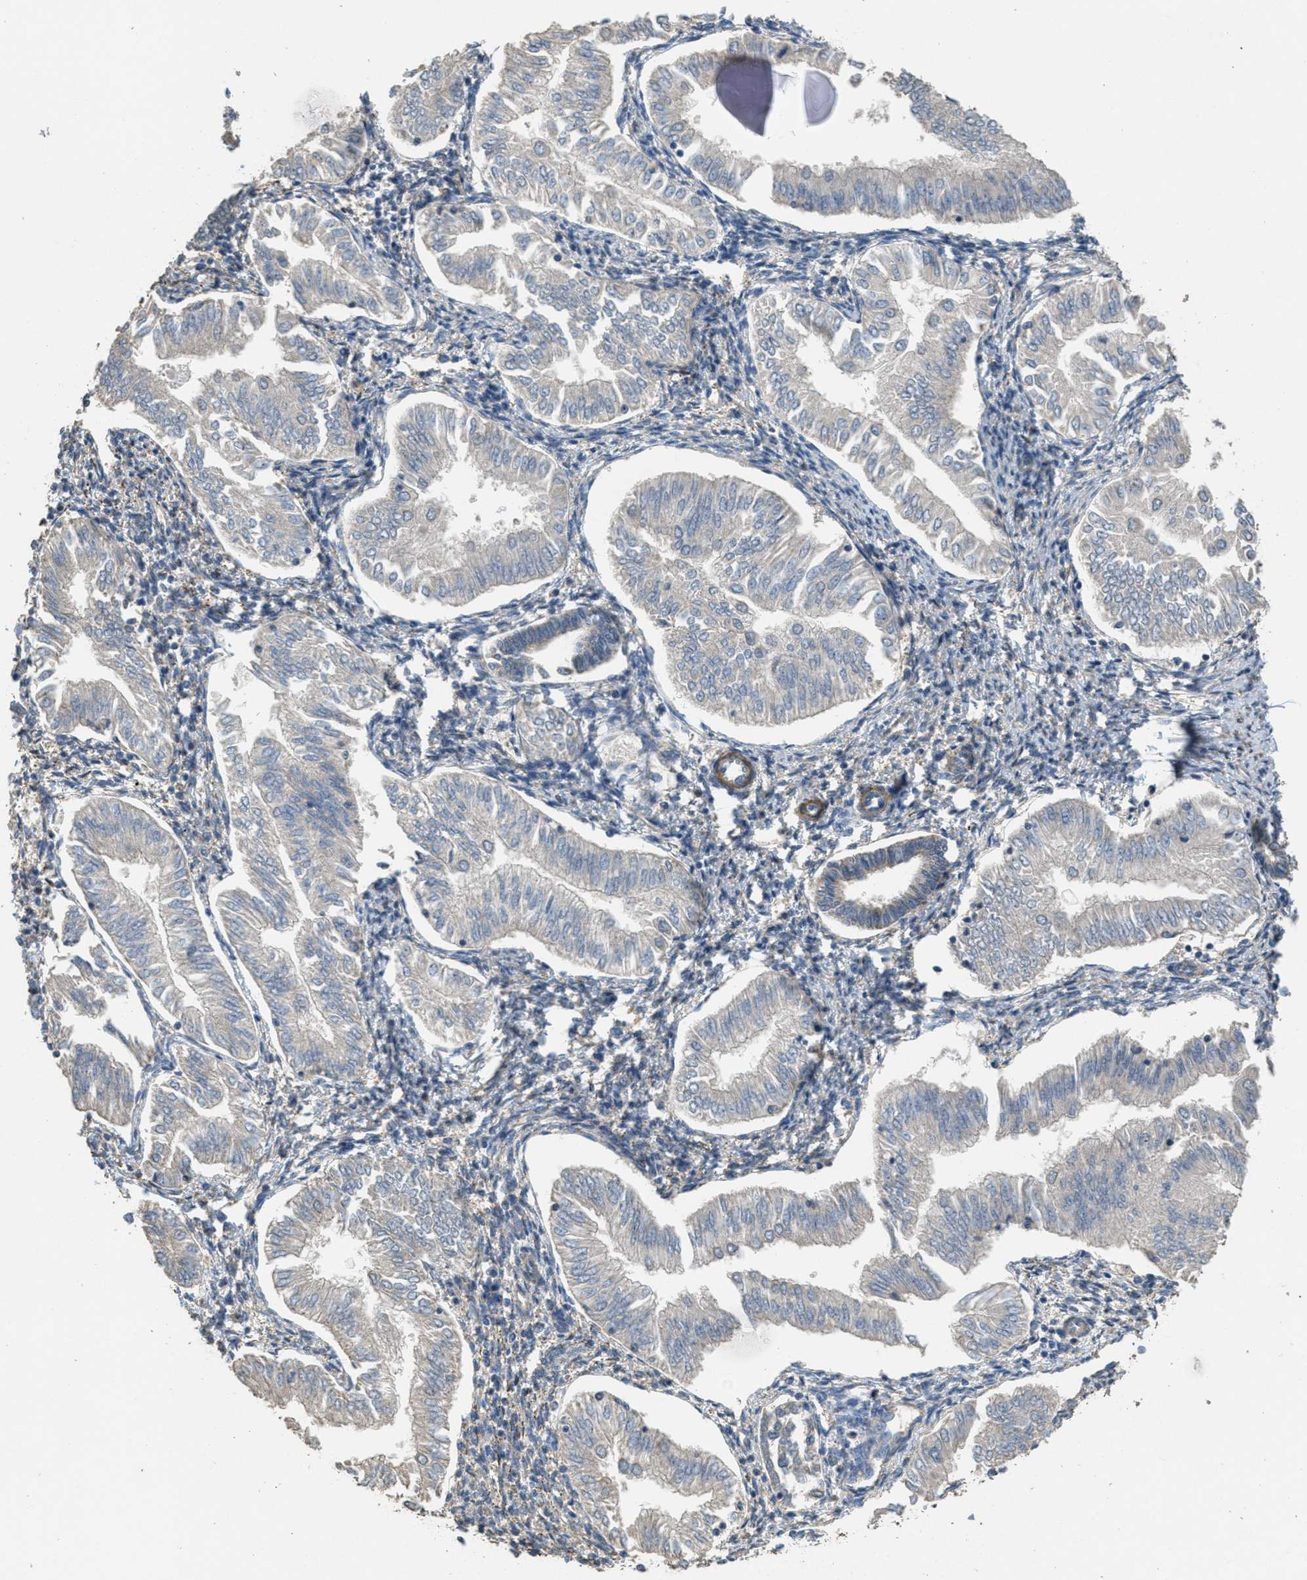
{"staining": {"intensity": "negative", "quantity": "none", "location": "none"}, "tissue": "endometrial cancer", "cell_type": "Tumor cells", "image_type": "cancer", "snomed": [{"axis": "morphology", "description": "Adenocarcinoma, NOS"}, {"axis": "topography", "description": "Endometrium"}], "caption": "An image of human endometrial cancer (adenocarcinoma) is negative for staining in tumor cells. (DAB (3,3'-diaminobenzidine) immunohistochemistry, high magnification).", "gene": "THBS2", "patient": {"sex": "female", "age": 53}}